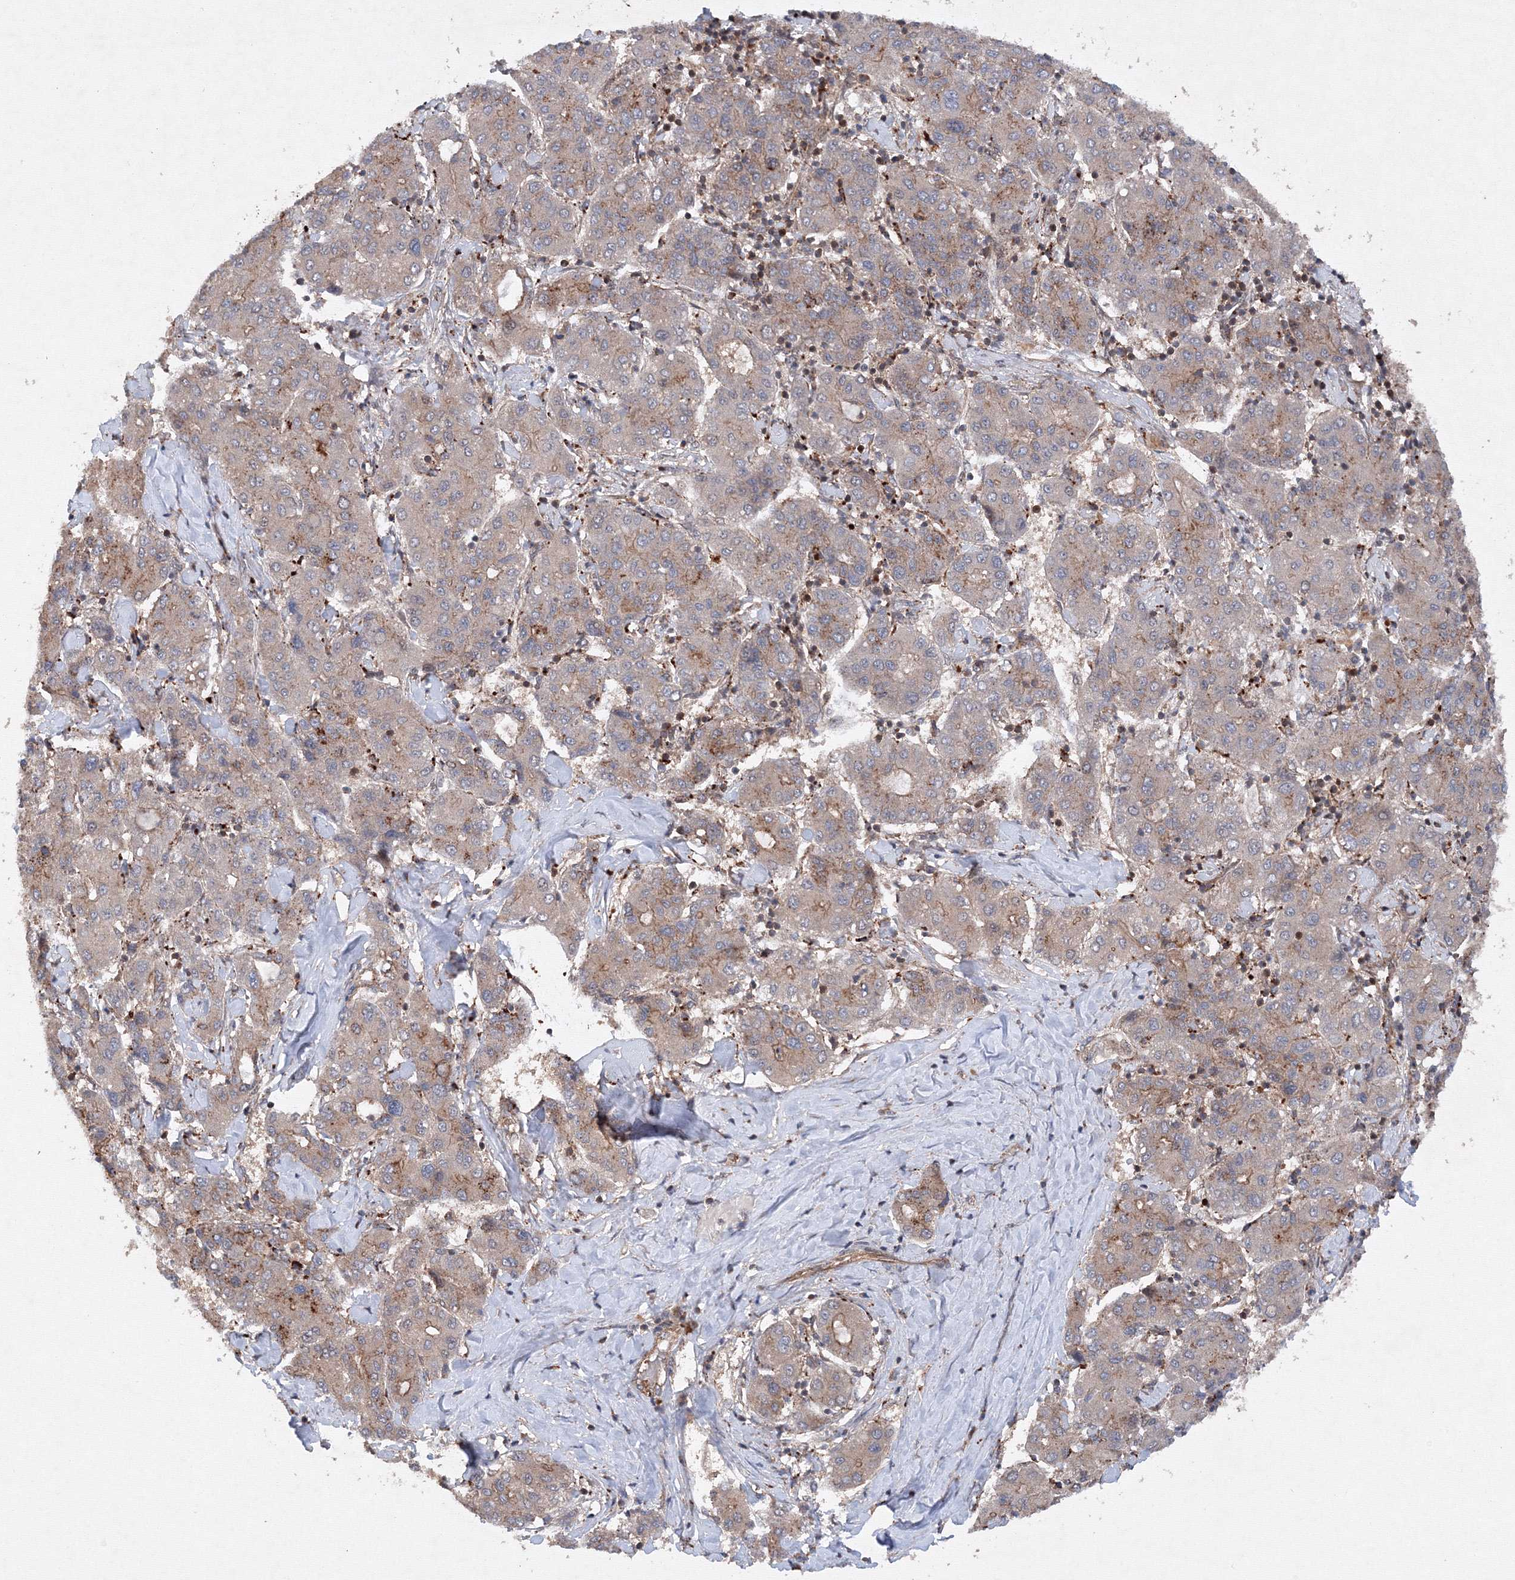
{"staining": {"intensity": "moderate", "quantity": "<25%", "location": "cytoplasmic/membranous"}, "tissue": "liver cancer", "cell_type": "Tumor cells", "image_type": "cancer", "snomed": [{"axis": "morphology", "description": "Carcinoma, Hepatocellular, NOS"}, {"axis": "topography", "description": "Liver"}], "caption": "Protein expression analysis of hepatocellular carcinoma (liver) reveals moderate cytoplasmic/membranous positivity in about <25% of tumor cells.", "gene": "DCTD", "patient": {"sex": "male", "age": 65}}